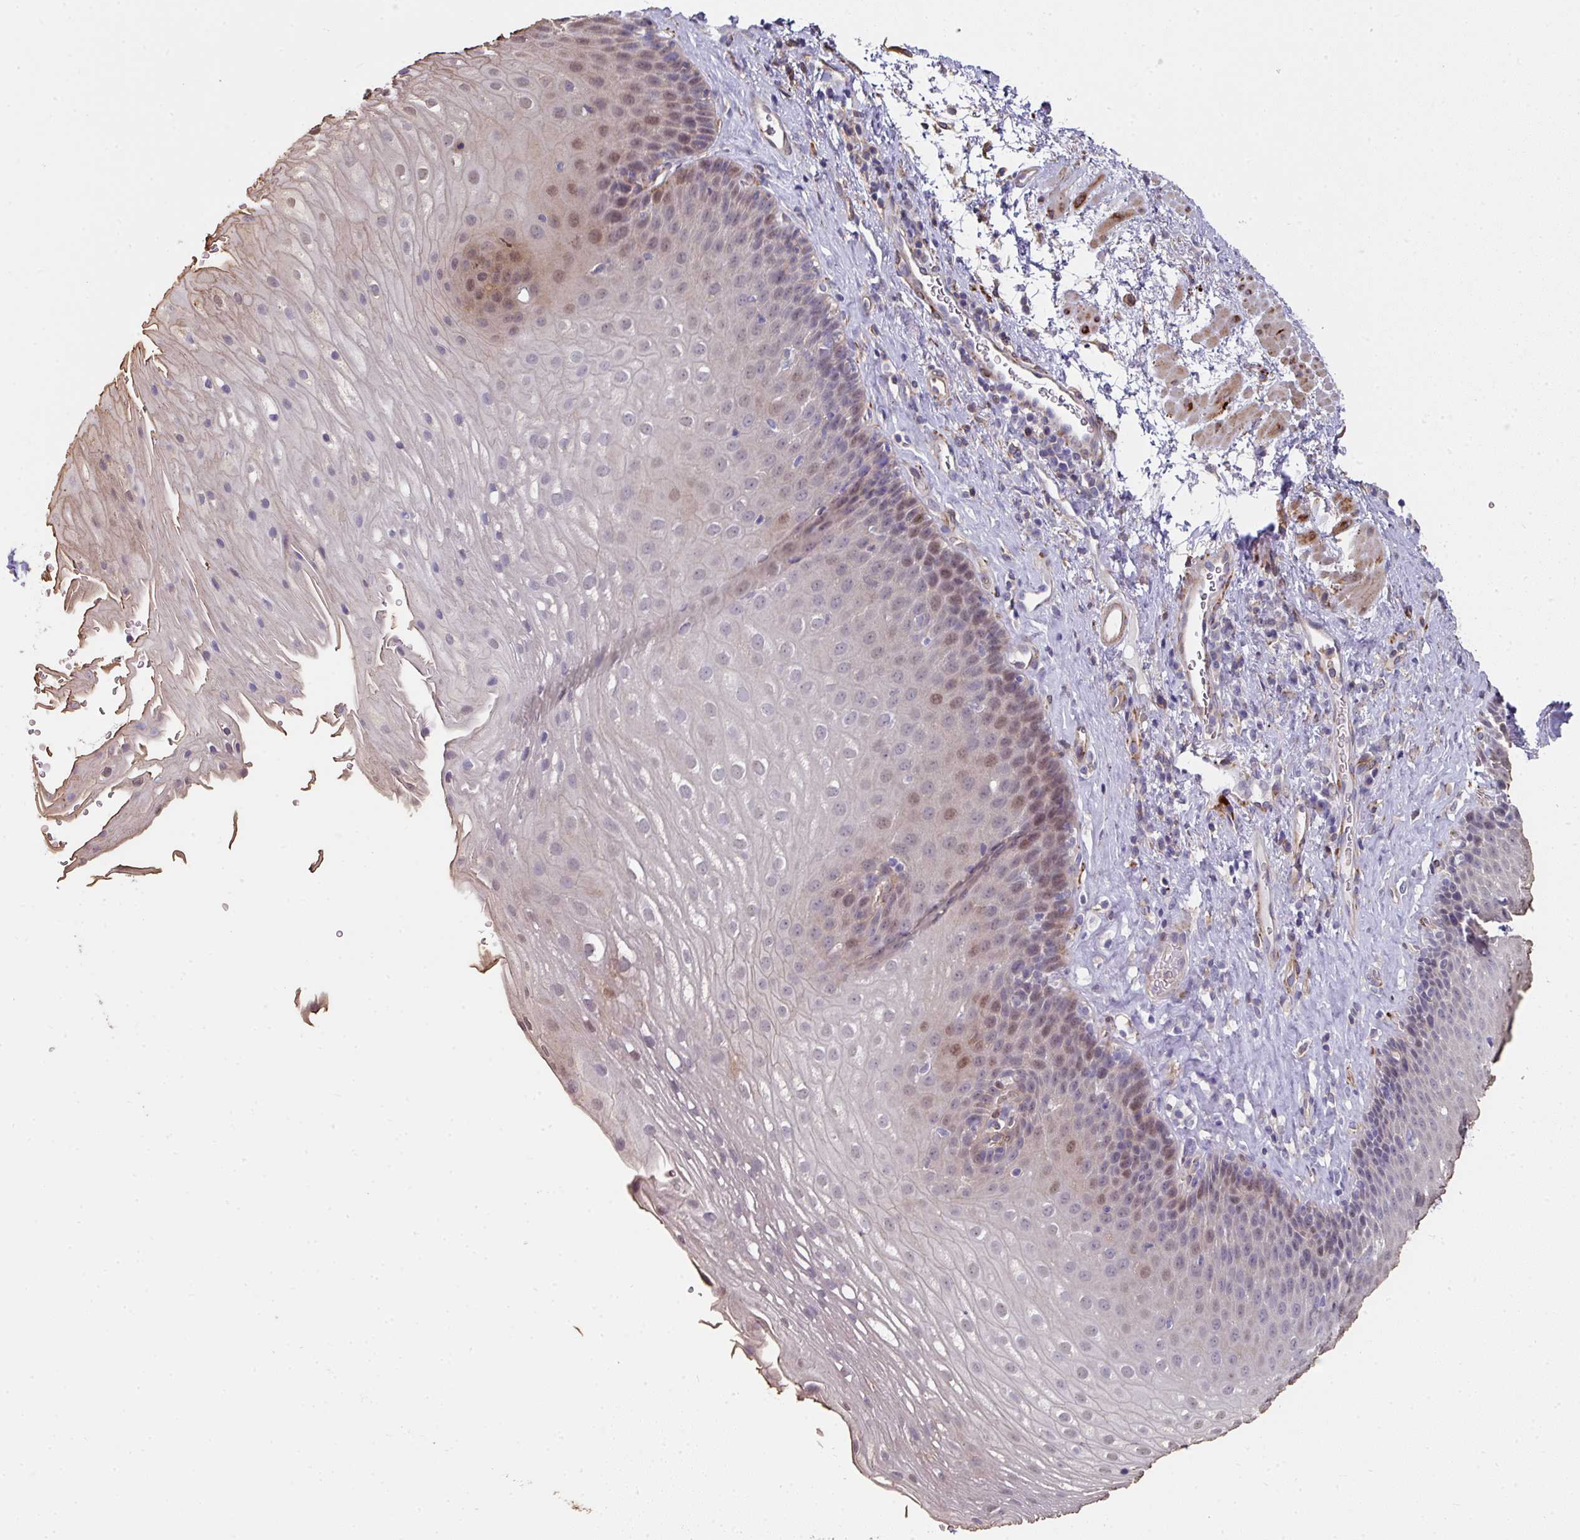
{"staining": {"intensity": "moderate", "quantity": "<25%", "location": "nuclear"}, "tissue": "esophagus", "cell_type": "Squamous epithelial cells", "image_type": "normal", "snomed": [{"axis": "morphology", "description": "Normal tissue, NOS"}, {"axis": "topography", "description": "Esophagus"}], "caption": "Immunohistochemical staining of unremarkable human esophagus displays low levels of moderate nuclear staining in about <25% of squamous epithelial cells. The protein is stained brown, and the nuclei are stained in blue (DAB IHC with brightfield microscopy, high magnification).", "gene": "BEND5", "patient": {"sex": "female", "age": 66}}